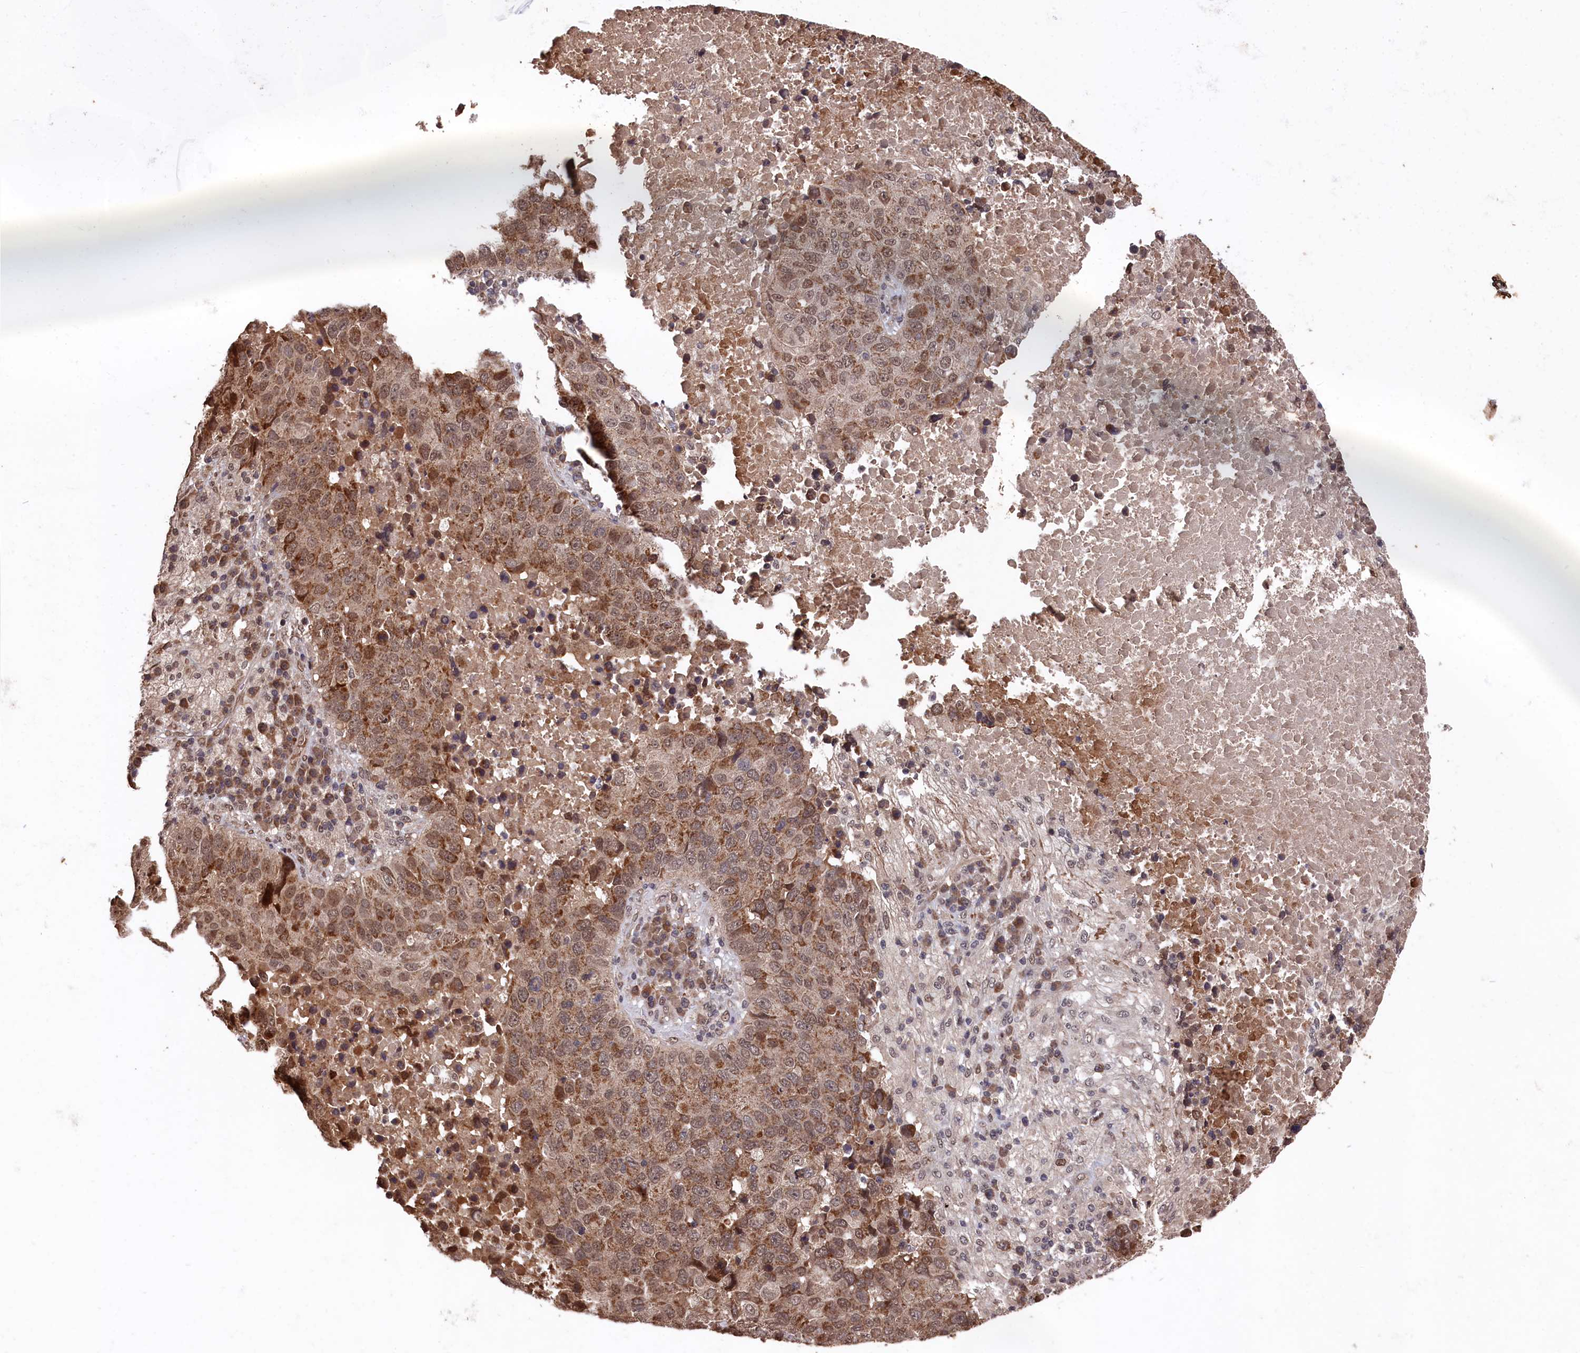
{"staining": {"intensity": "moderate", "quantity": ">75%", "location": "cytoplasmic/membranous,nuclear"}, "tissue": "lung cancer", "cell_type": "Tumor cells", "image_type": "cancer", "snomed": [{"axis": "morphology", "description": "Squamous cell carcinoma, NOS"}, {"axis": "topography", "description": "Lung"}], "caption": "Immunohistochemical staining of human squamous cell carcinoma (lung) exhibits medium levels of moderate cytoplasmic/membranous and nuclear staining in approximately >75% of tumor cells.", "gene": "CLPX", "patient": {"sex": "male", "age": 73}}